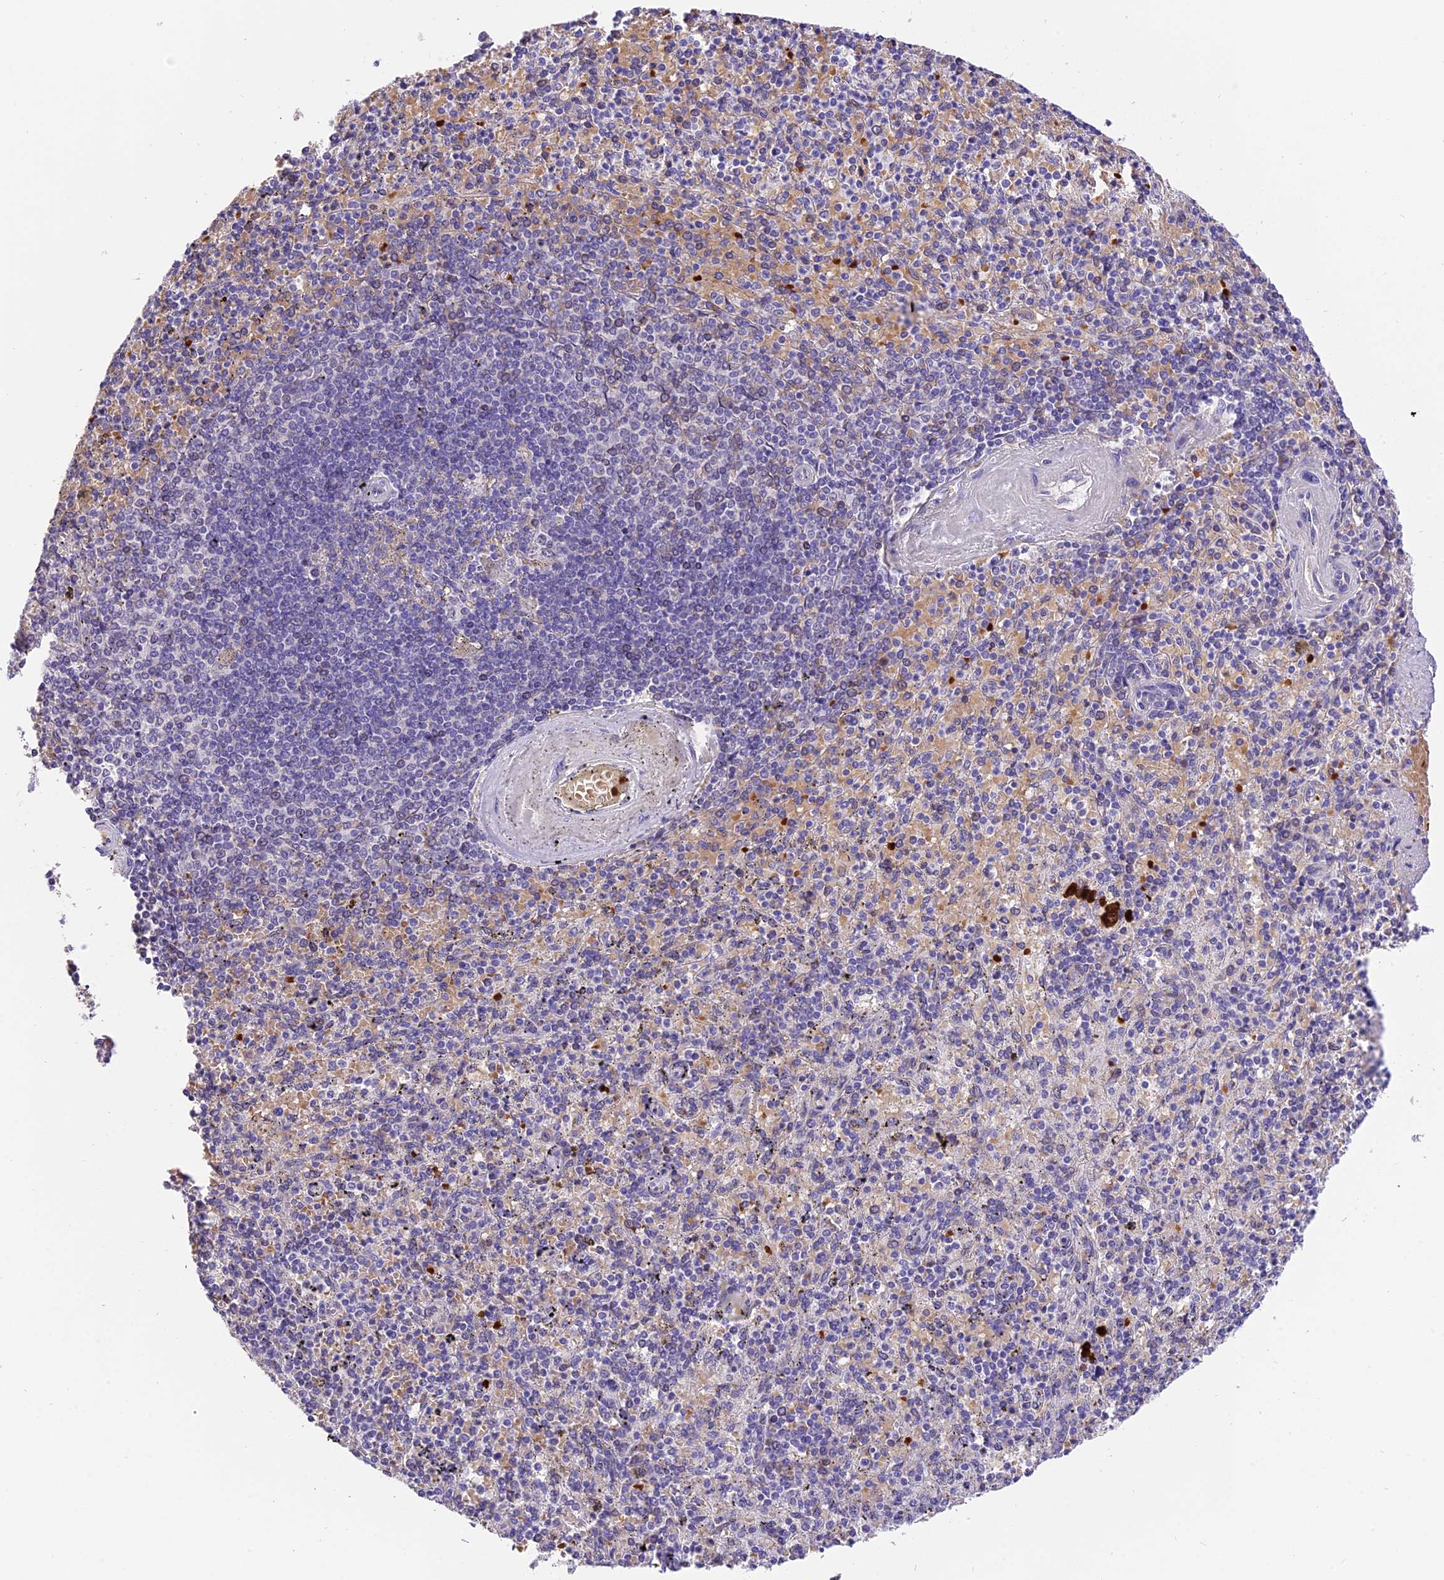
{"staining": {"intensity": "negative", "quantity": "none", "location": "none"}, "tissue": "spleen", "cell_type": "Cells in red pulp", "image_type": "normal", "snomed": [{"axis": "morphology", "description": "Normal tissue, NOS"}, {"axis": "topography", "description": "Spleen"}], "caption": "Spleen was stained to show a protein in brown. There is no significant expression in cells in red pulp. (DAB (3,3'-diaminobenzidine) IHC with hematoxylin counter stain).", "gene": "AHSP", "patient": {"sex": "male", "age": 82}}